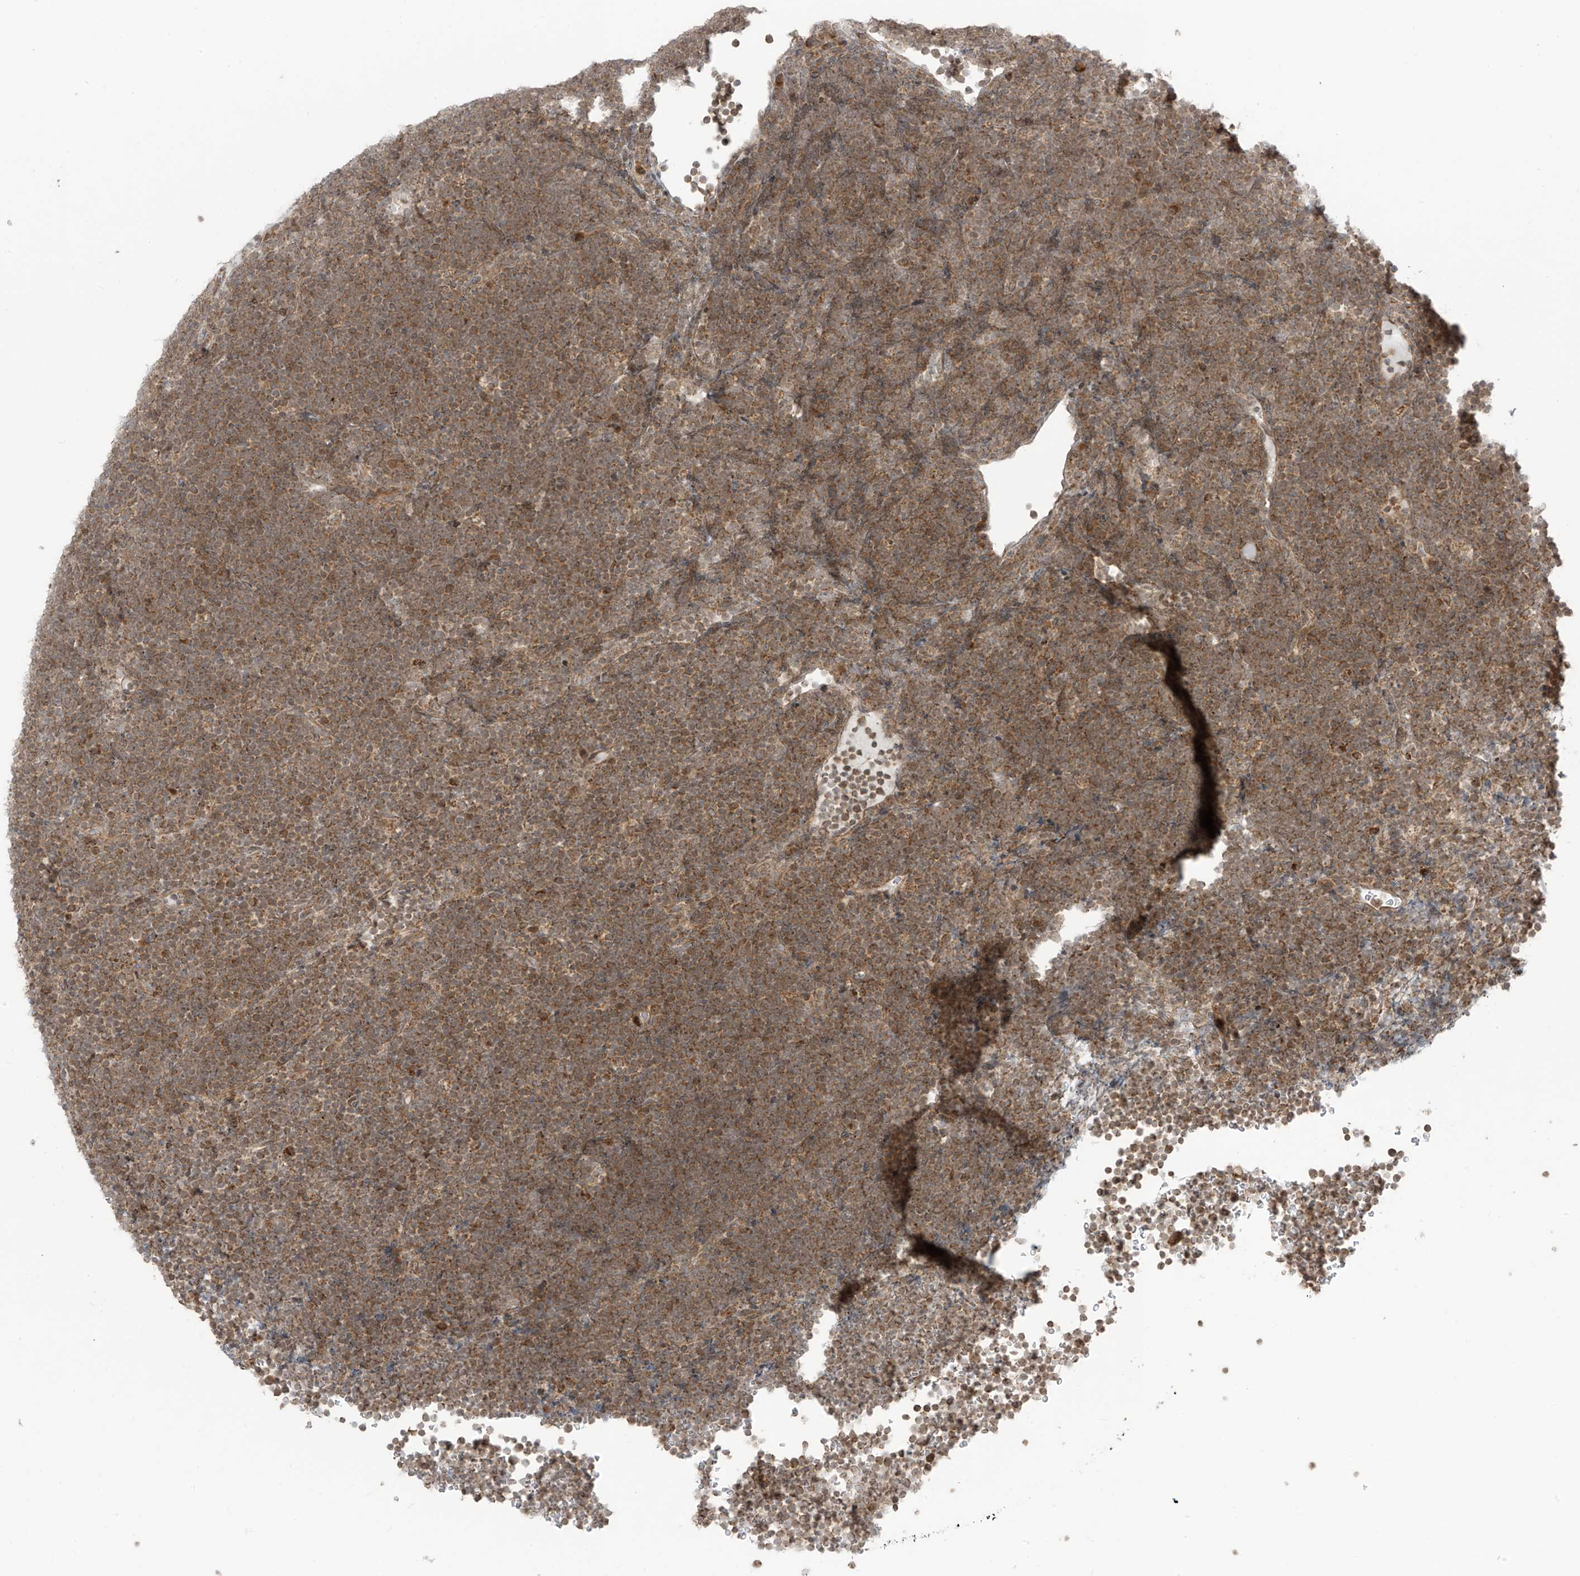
{"staining": {"intensity": "moderate", "quantity": ">75%", "location": "cytoplasmic/membranous"}, "tissue": "lymphoma", "cell_type": "Tumor cells", "image_type": "cancer", "snomed": [{"axis": "morphology", "description": "Malignant lymphoma, non-Hodgkin's type, High grade"}, {"axis": "topography", "description": "Lymph node"}], "caption": "DAB (3,3'-diaminobenzidine) immunohistochemical staining of lymphoma exhibits moderate cytoplasmic/membranous protein positivity in about >75% of tumor cells.", "gene": "PDE11A", "patient": {"sex": "male", "age": 13}}